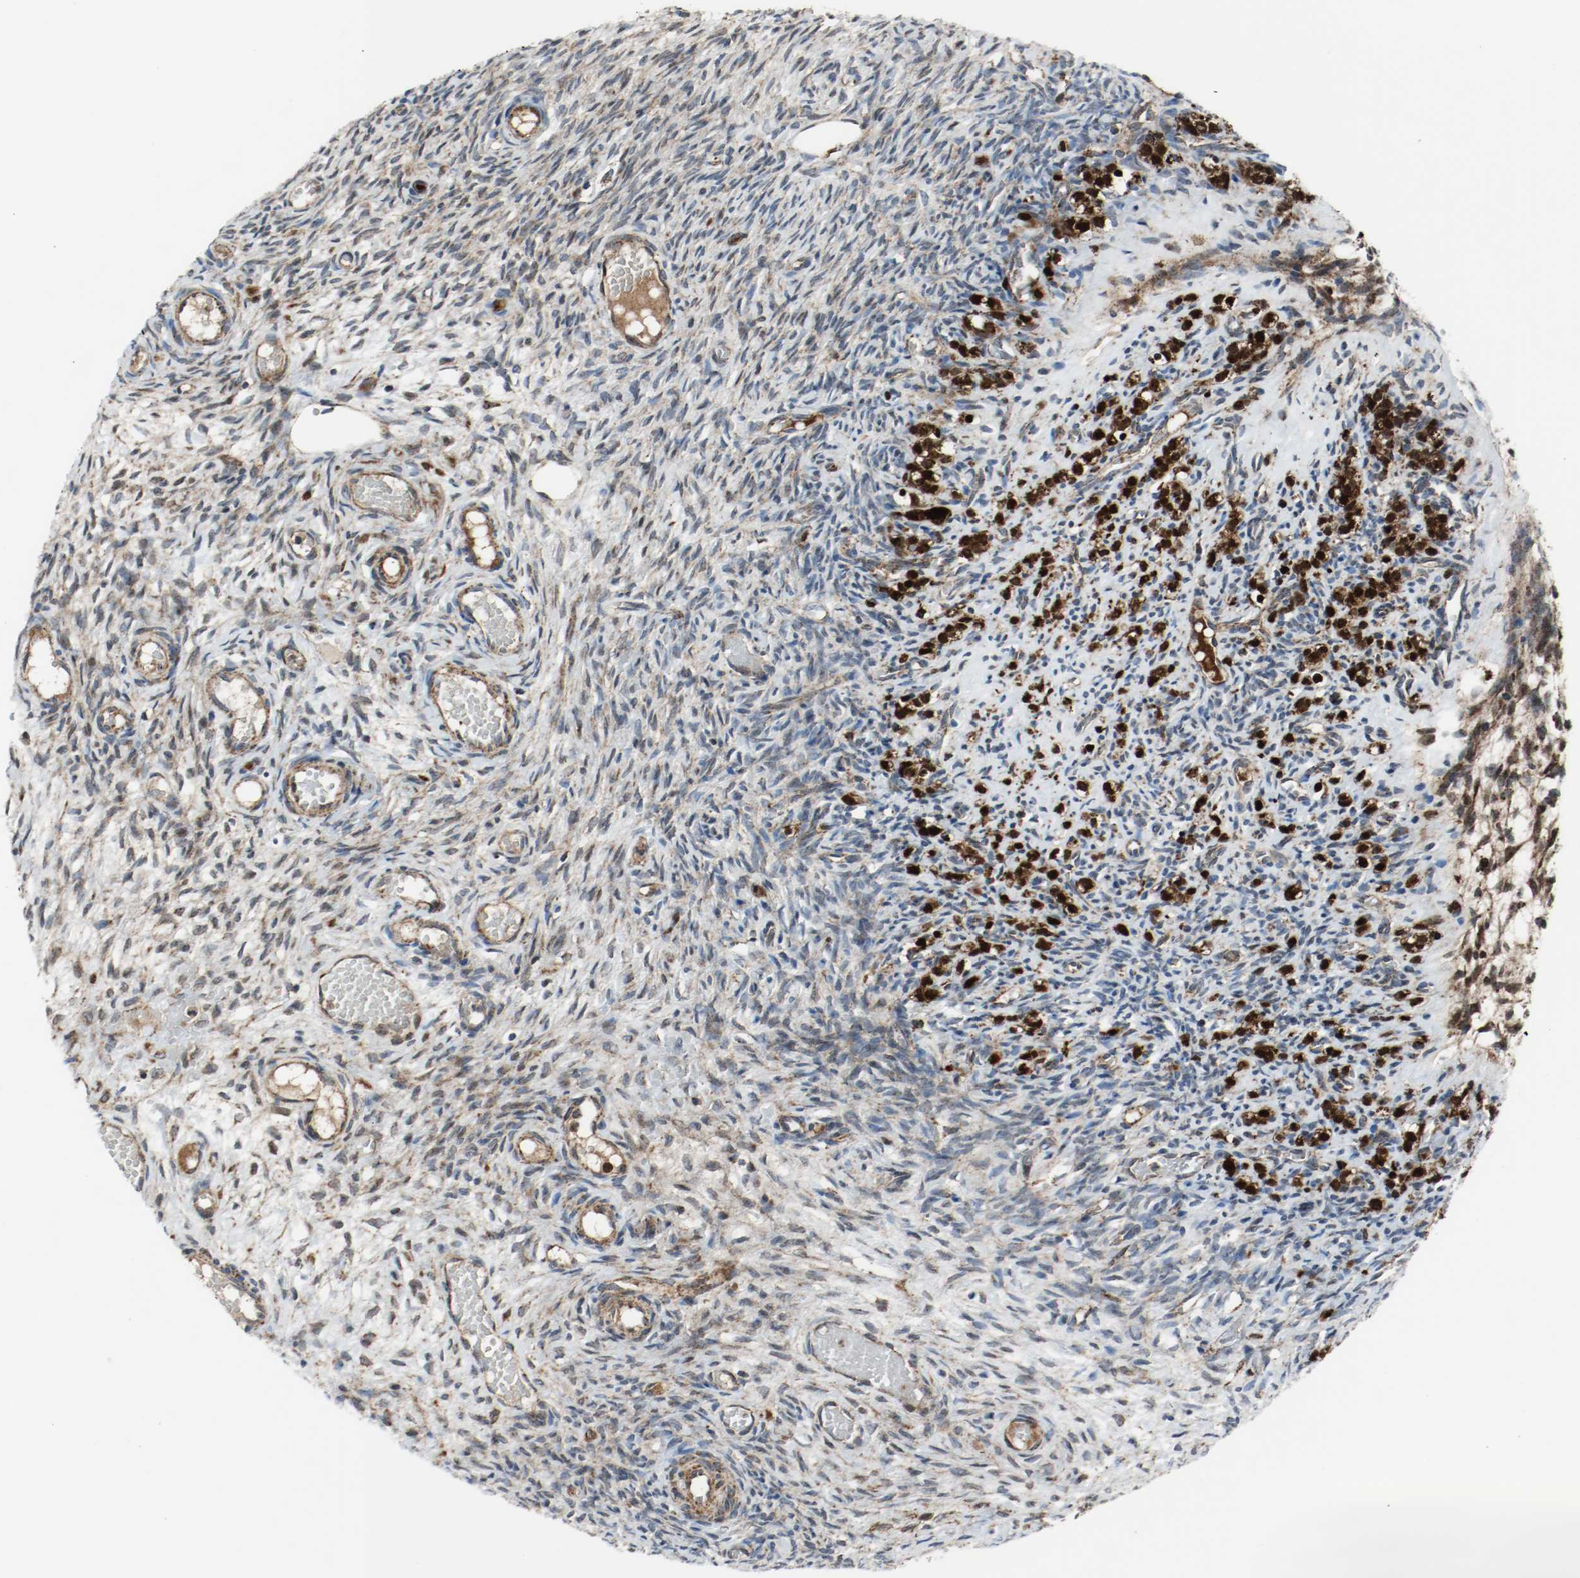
{"staining": {"intensity": "moderate", "quantity": ">75%", "location": "cytoplasmic/membranous"}, "tissue": "ovary", "cell_type": "Follicle cells", "image_type": "normal", "snomed": [{"axis": "morphology", "description": "Normal tissue, NOS"}, {"axis": "topography", "description": "Ovary"}], "caption": "Immunohistochemistry (IHC) image of unremarkable ovary: ovary stained using immunohistochemistry reveals medium levels of moderate protein expression localized specifically in the cytoplasmic/membranous of follicle cells, appearing as a cytoplasmic/membranous brown color.", "gene": "TXNRD1", "patient": {"sex": "female", "age": 35}}